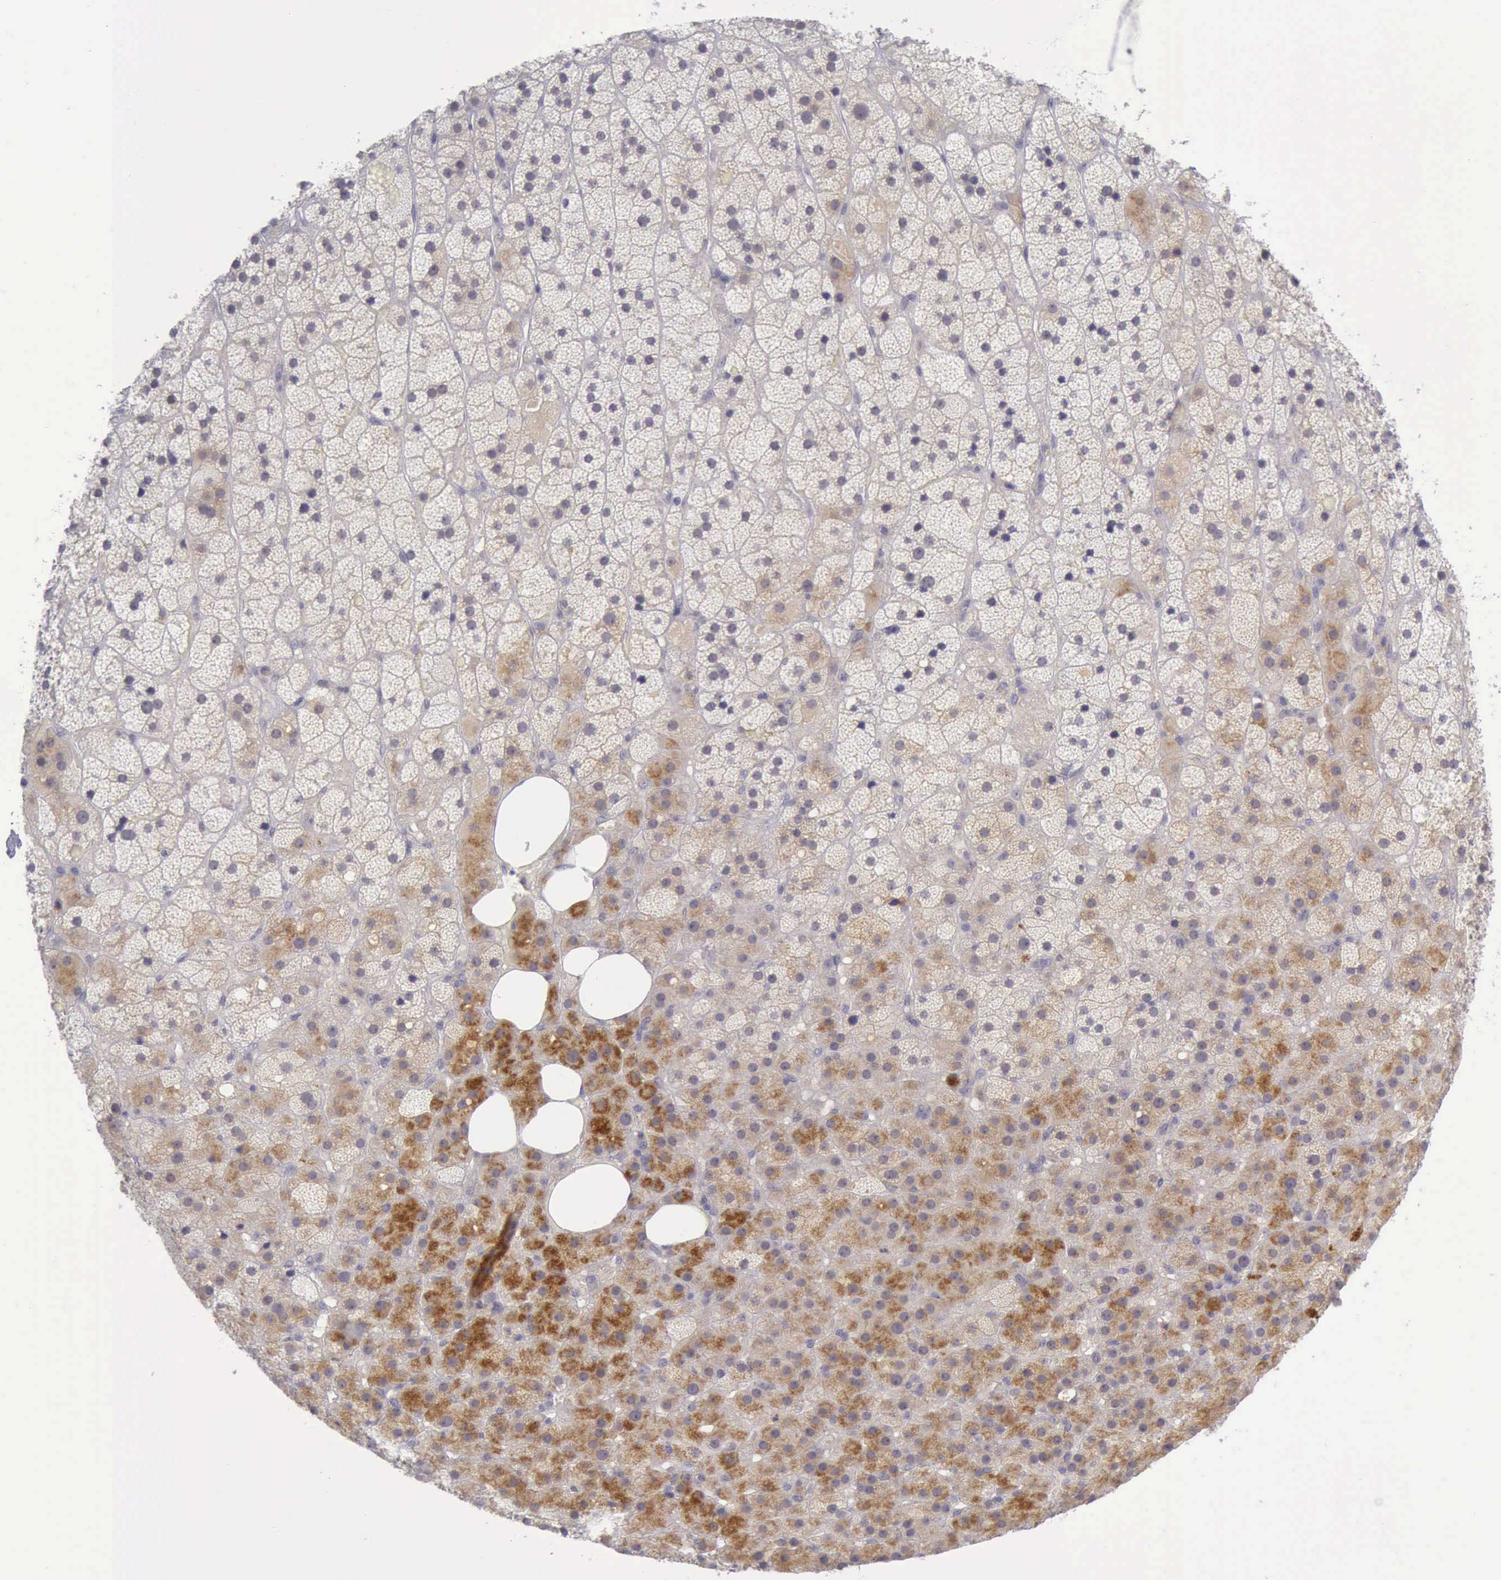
{"staining": {"intensity": "moderate", "quantity": ">75%", "location": "cytoplasmic/membranous"}, "tissue": "adrenal gland", "cell_type": "Glandular cells", "image_type": "normal", "snomed": [{"axis": "morphology", "description": "Normal tissue, NOS"}, {"axis": "topography", "description": "Adrenal gland"}], "caption": "A medium amount of moderate cytoplasmic/membranous staining is appreciated in about >75% of glandular cells in normal adrenal gland. (IHC, brightfield microscopy, high magnification).", "gene": "ARNT2", "patient": {"sex": "male", "age": 35}}